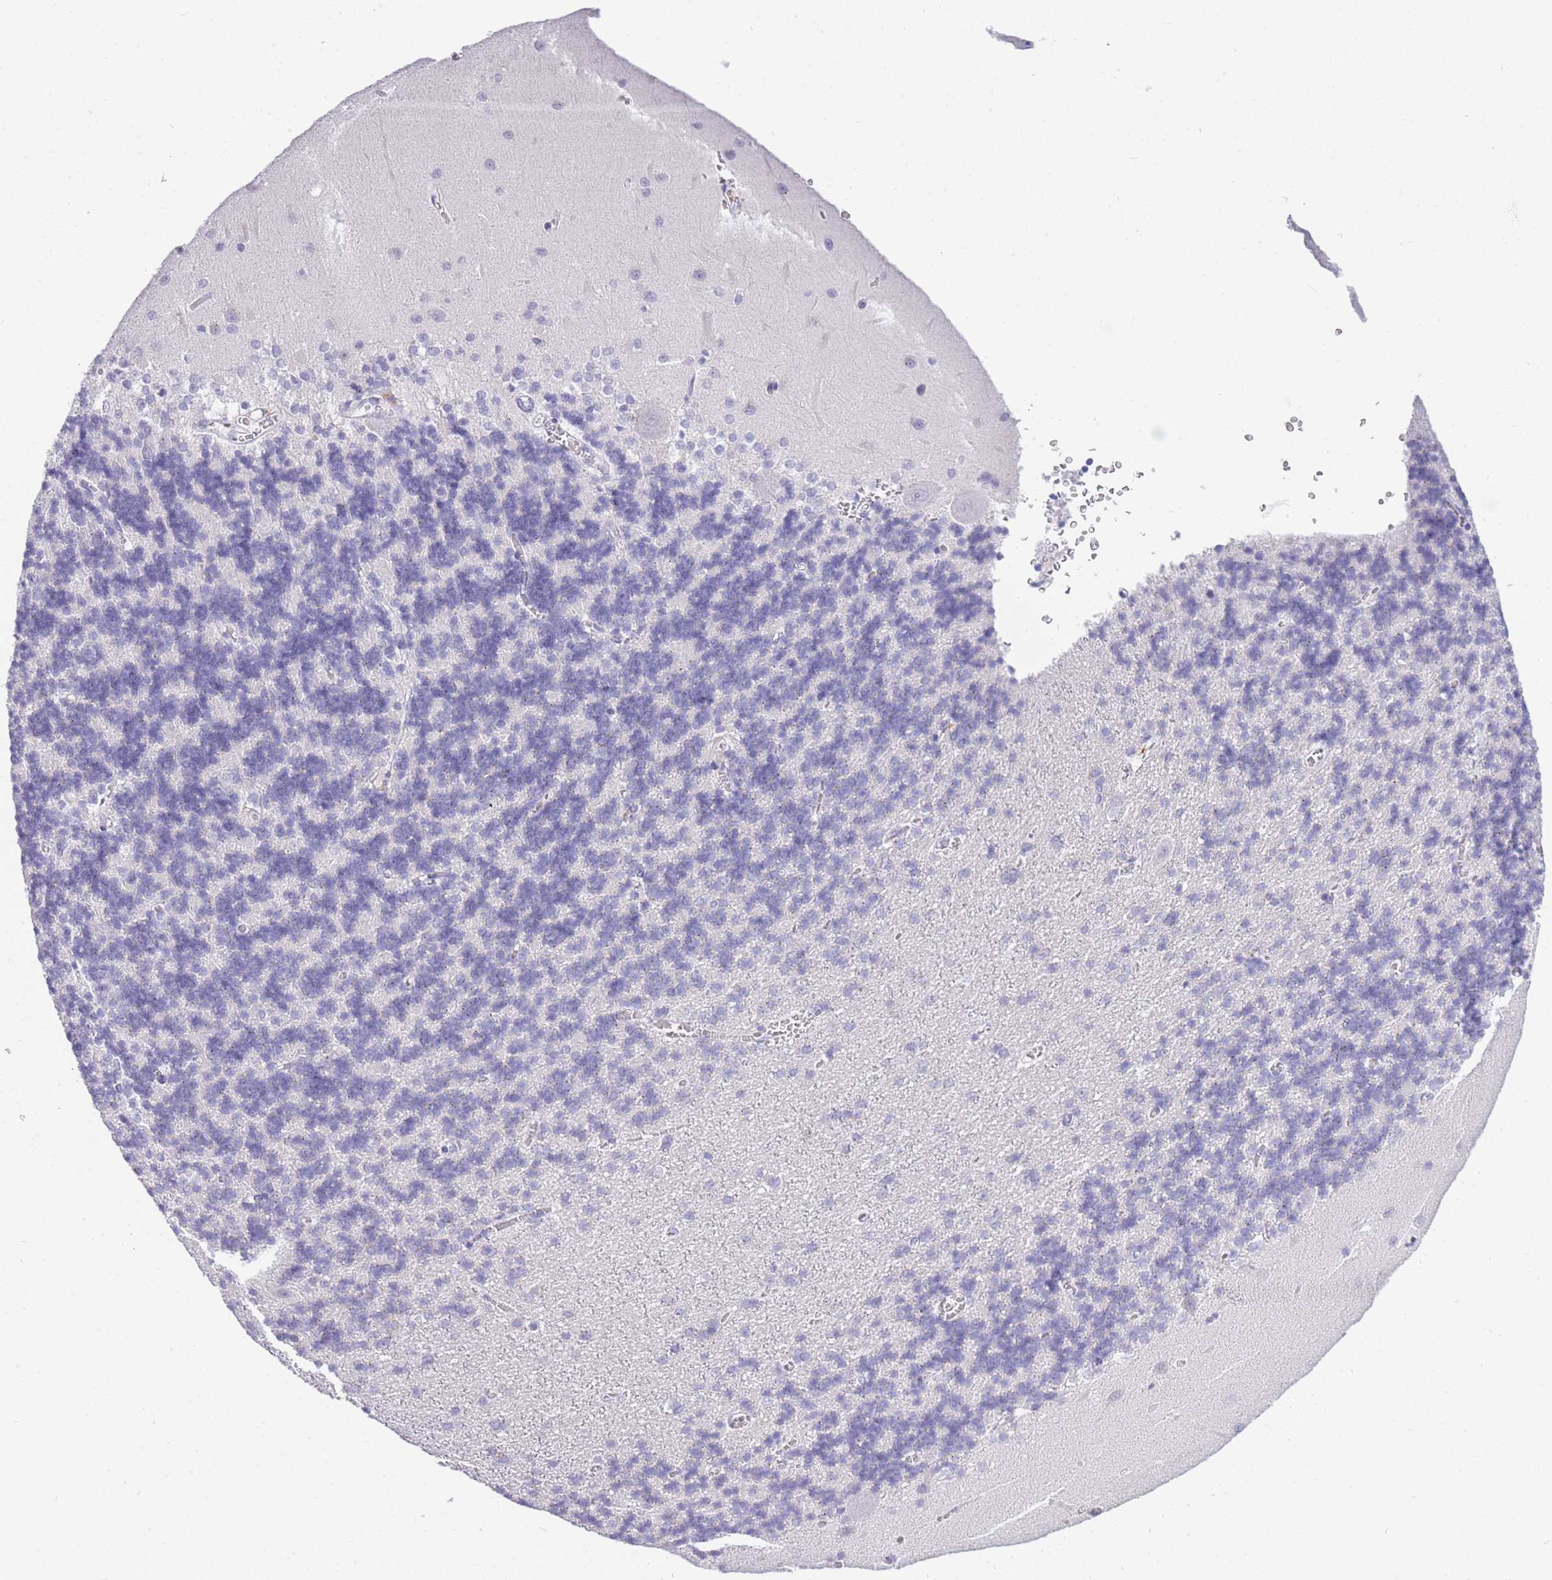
{"staining": {"intensity": "negative", "quantity": "none", "location": "none"}, "tissue": "cerebellum", "cell_type": "Cells in granular layer", "image_type": "normal", "snomed": [{"axis": "morphology", "description": "Normal tissue, NOS"}, {"axis": "topography", "description": "Cerebellum"}], "caption": "The photomicrograph displays no staining of cells in granular layer in normal cerebellum.", "gene": "RHO", "patient": {"sex": "male", "age": 37}}